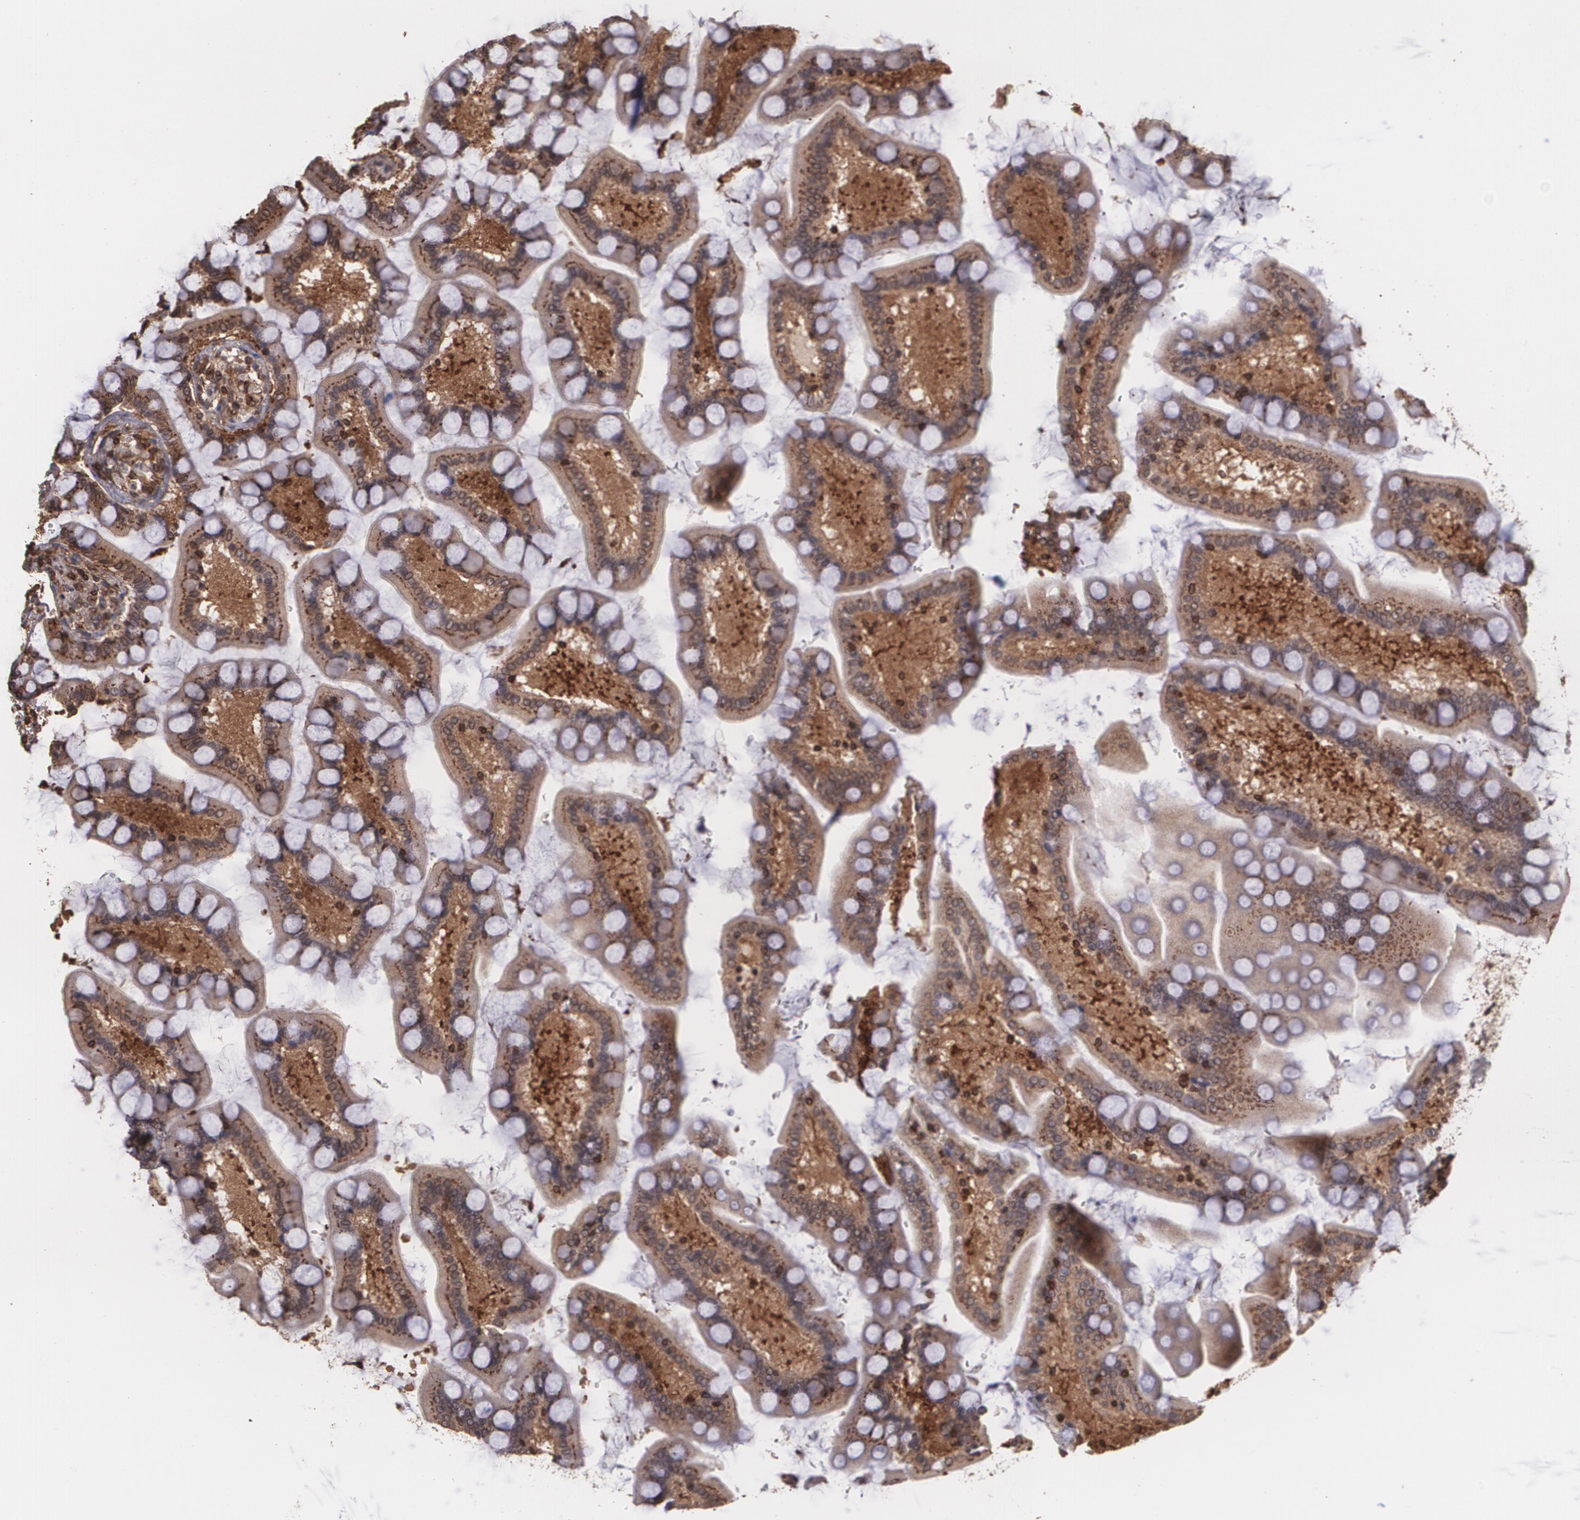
{"staining": {"intensity": "strong", "quantity": ">75%", "location": "cytoplasmic/membranous"}, "tissue": "small intestine", "cell_type": "Glandular cells", "image_type": "normal", "snomed": [{"axis": "morphology", "description": "Normal tissue, NOS"}, {"axis": "topography", "description": "Small intestine"}], "caption": "This histopathology image displays benign small intestine stained with immunohistochemistry (IHC) to label a protein in brown. The cytoplasmic/membranous of glandular cells show strong positivity for the protein. Nuclei are counter-stained blue.", "gene": "TRIP11", "patient": {"sex": "male", "age": 41}}